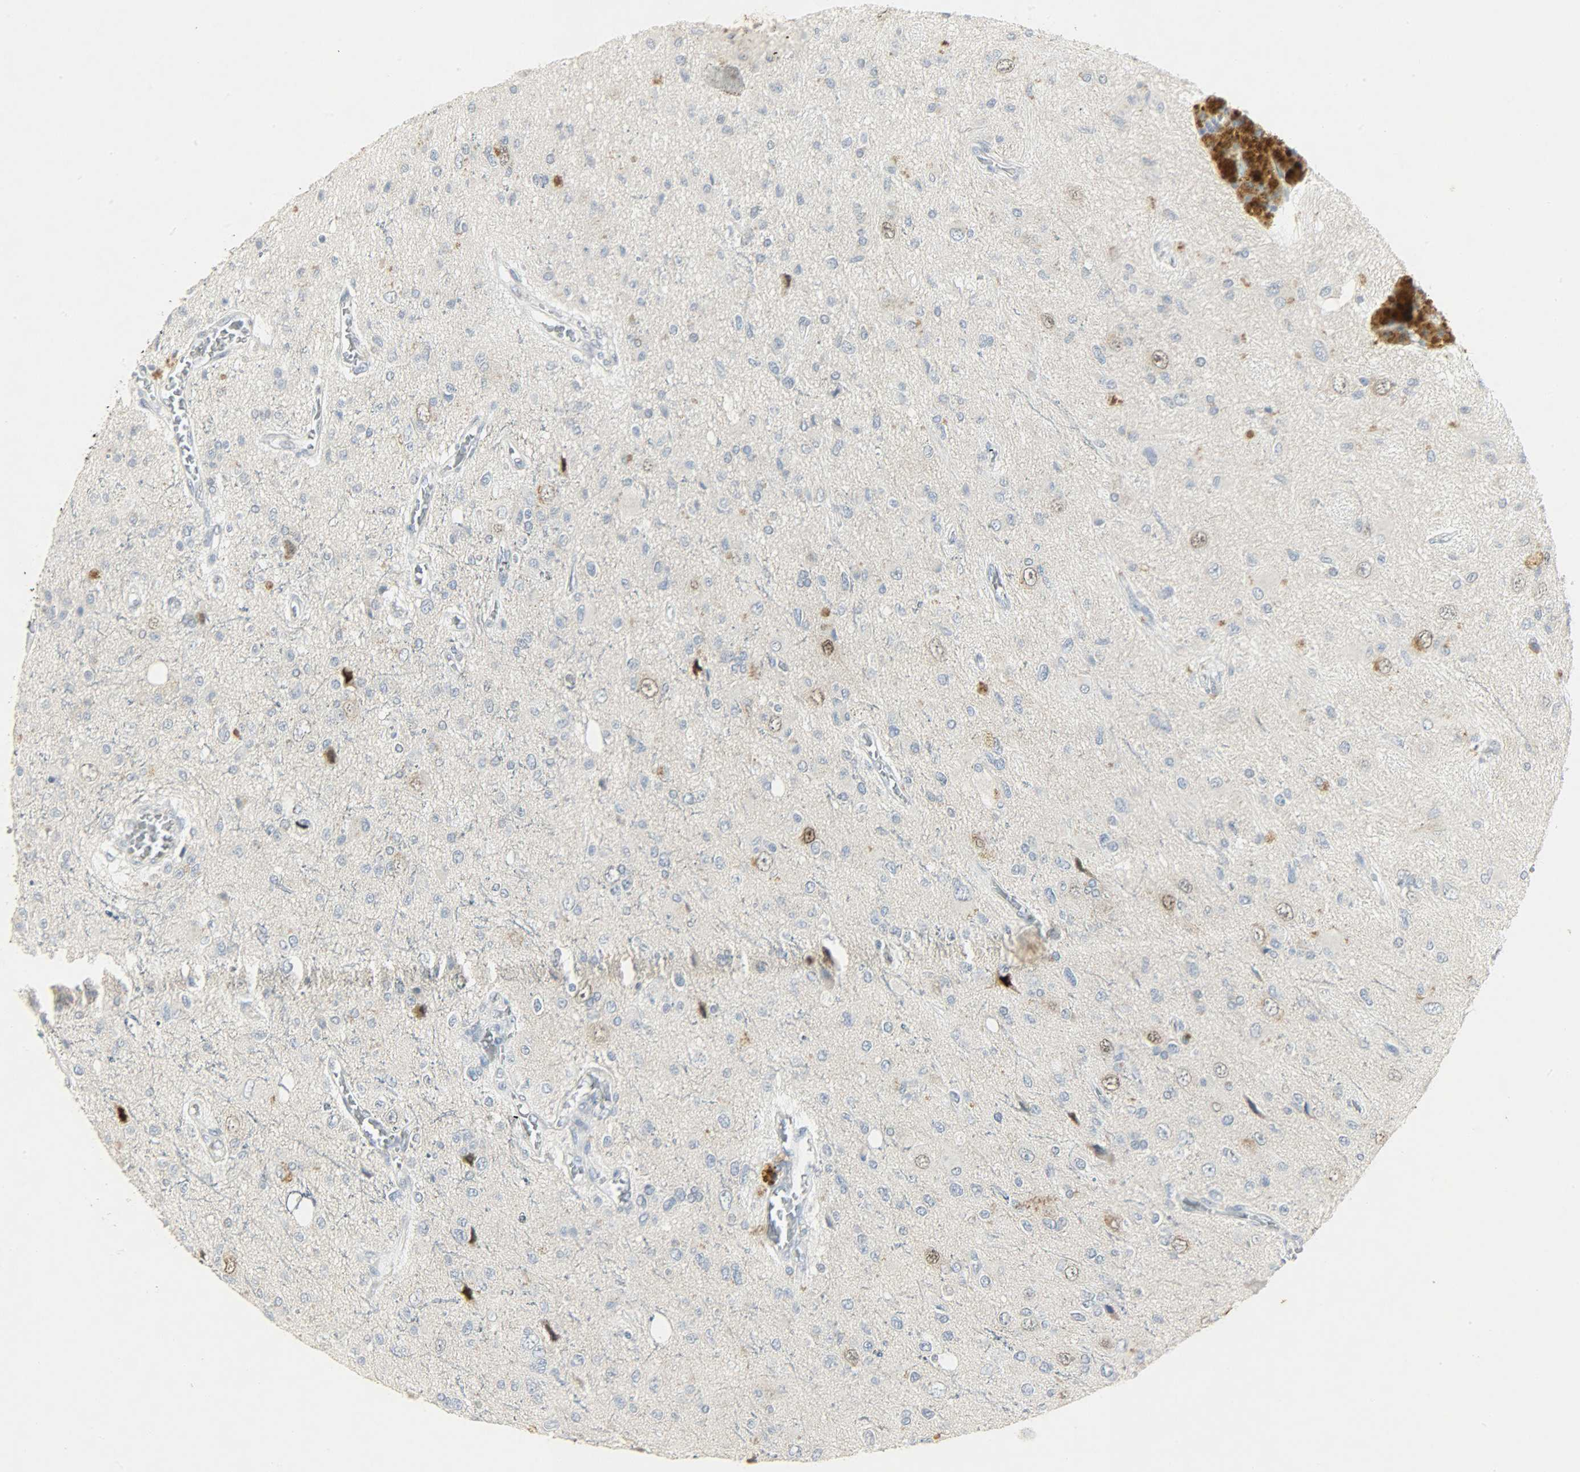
{"staining": {"intensity": "moderate", "quantity": "<25%", "location": "cytoplasmic/membranous"}, "tissue": "glioma", "cell_type": "Tumor cells", "image_type": "cancer", "snomed": [{"axis": "morphology", "description": "Glioma, malignant, High grade"}, {"axis": "topography", "description": "Brain"}], "caption": "This is an image of immunohistochemistry staining of malignant glioma (high-grade), which shows moderate positivity in the cytoplasmic/membranous of tumor cells.", "gene": "CAMK4", "patient": {"sex": "male", "age": 47}}